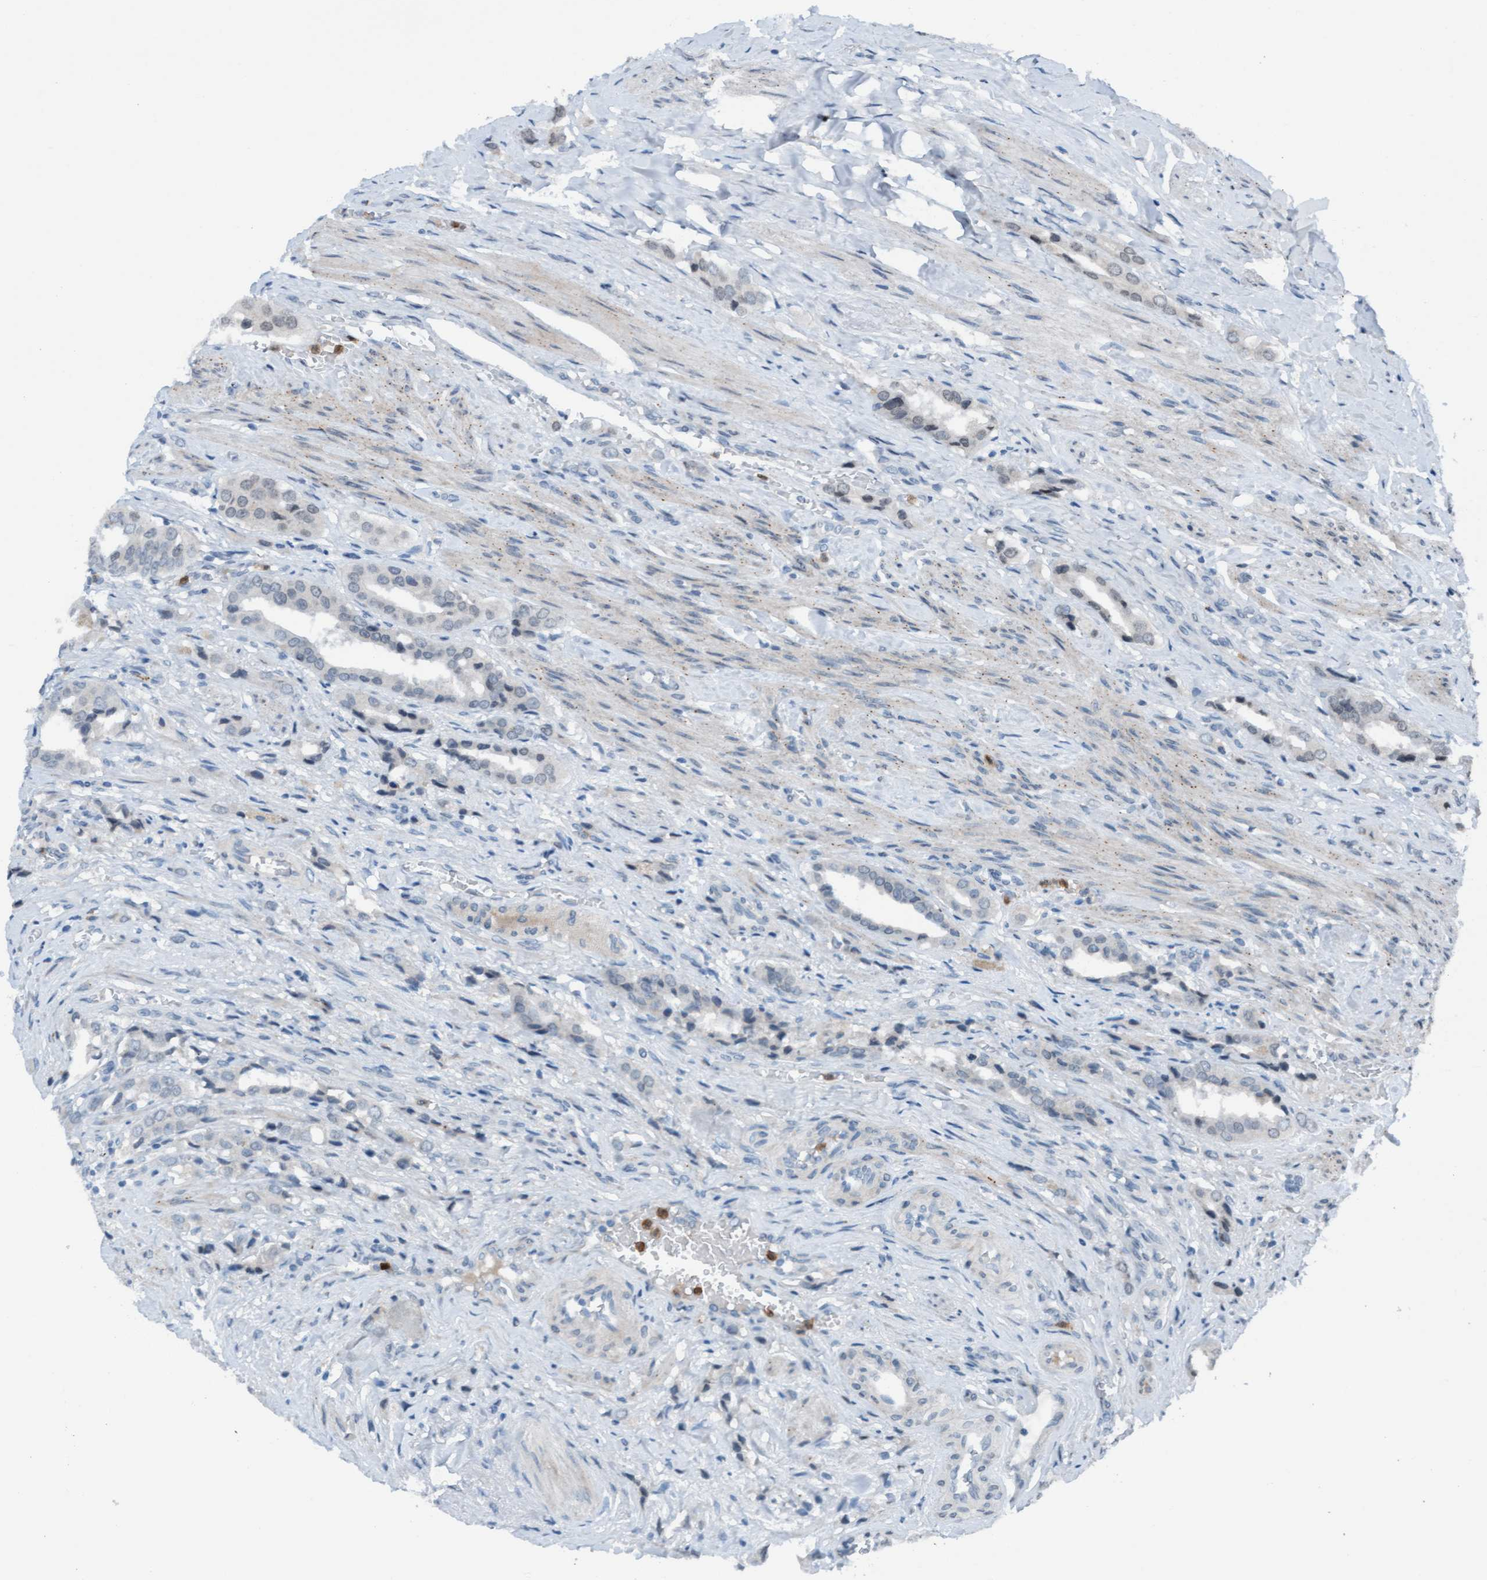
{"staining": {"intensity": "weak", "quantity": "<25%", "location": "nuclear"}, "tissue": "prostate cancer", "cell_type": "Tumor cells", "image_type": "cancer", "snomed": [{"axis": "morphology", "description": "Adenocarcinoma, High grade"}, {"axis": "topography", "description": "Prostate"}], "caption": "Tumor cells are negative for protein expression in human adenocarcinoma (high-grade) (prostate). (DAB IHC with hematoxylin counter stain).", "gene": "PLXNB2", "patient": {"sex": "male", "age": 52}}